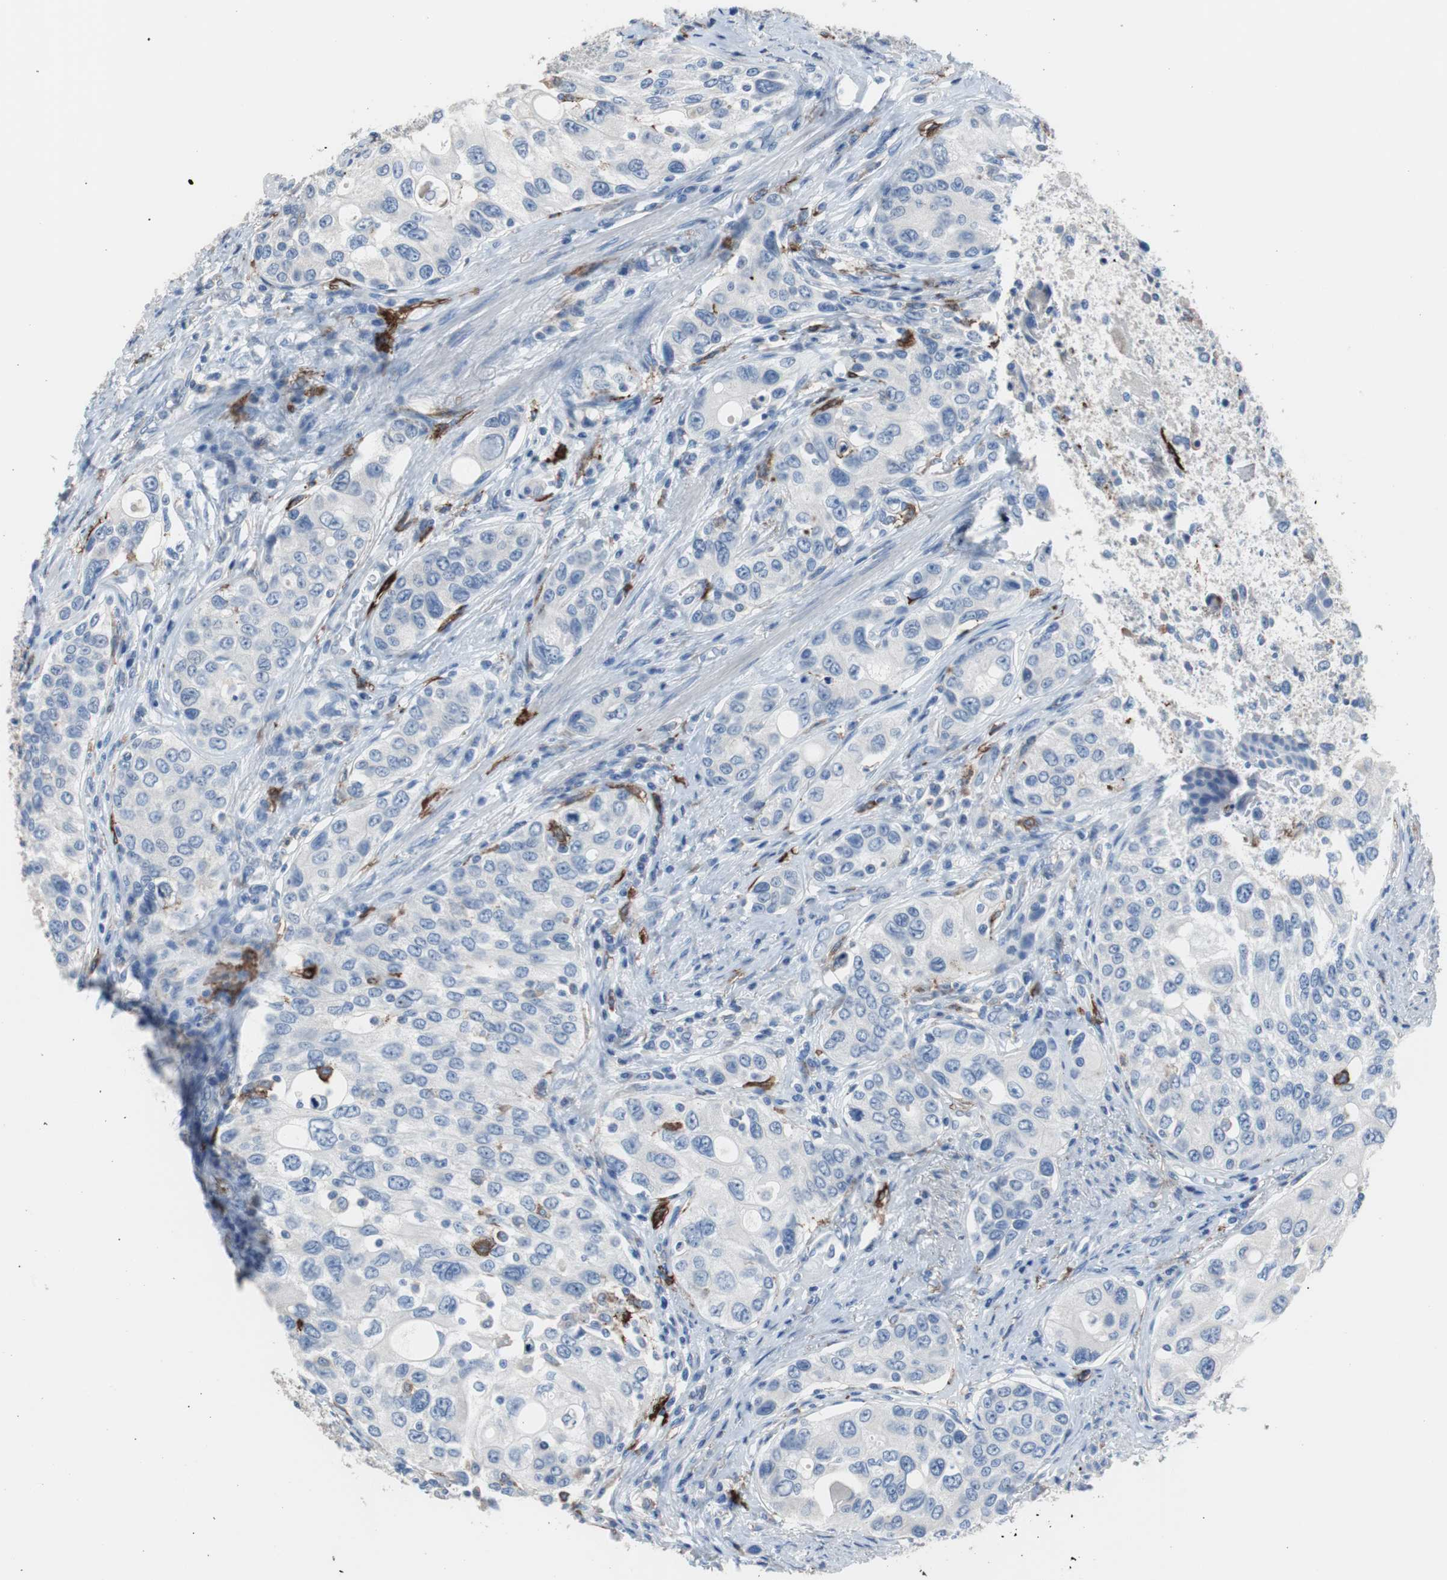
{"staining": {"intensity": "negative", "quantity": "none", "location": "none"}, "tissue": "urothelial cancer", "cell_type": "Tumor cells", "image_type": "cancer", "snomed": [{"axis": "morphology", "description": "Urothelial carcinoma, High grade"}, {"axis": "topography", "description": "Urinary bladder"}], "caption": "High magnification brightfield microscopy of high-grade urothelial carcinoma stained with DAB (3,3'-diaminobenzidine) (brown) and counterstained with hematoxylin (blue): tumor cells show no significant staining.", "gene": "FCGR2B", "patient": {"sex": "female", "age": 56}}